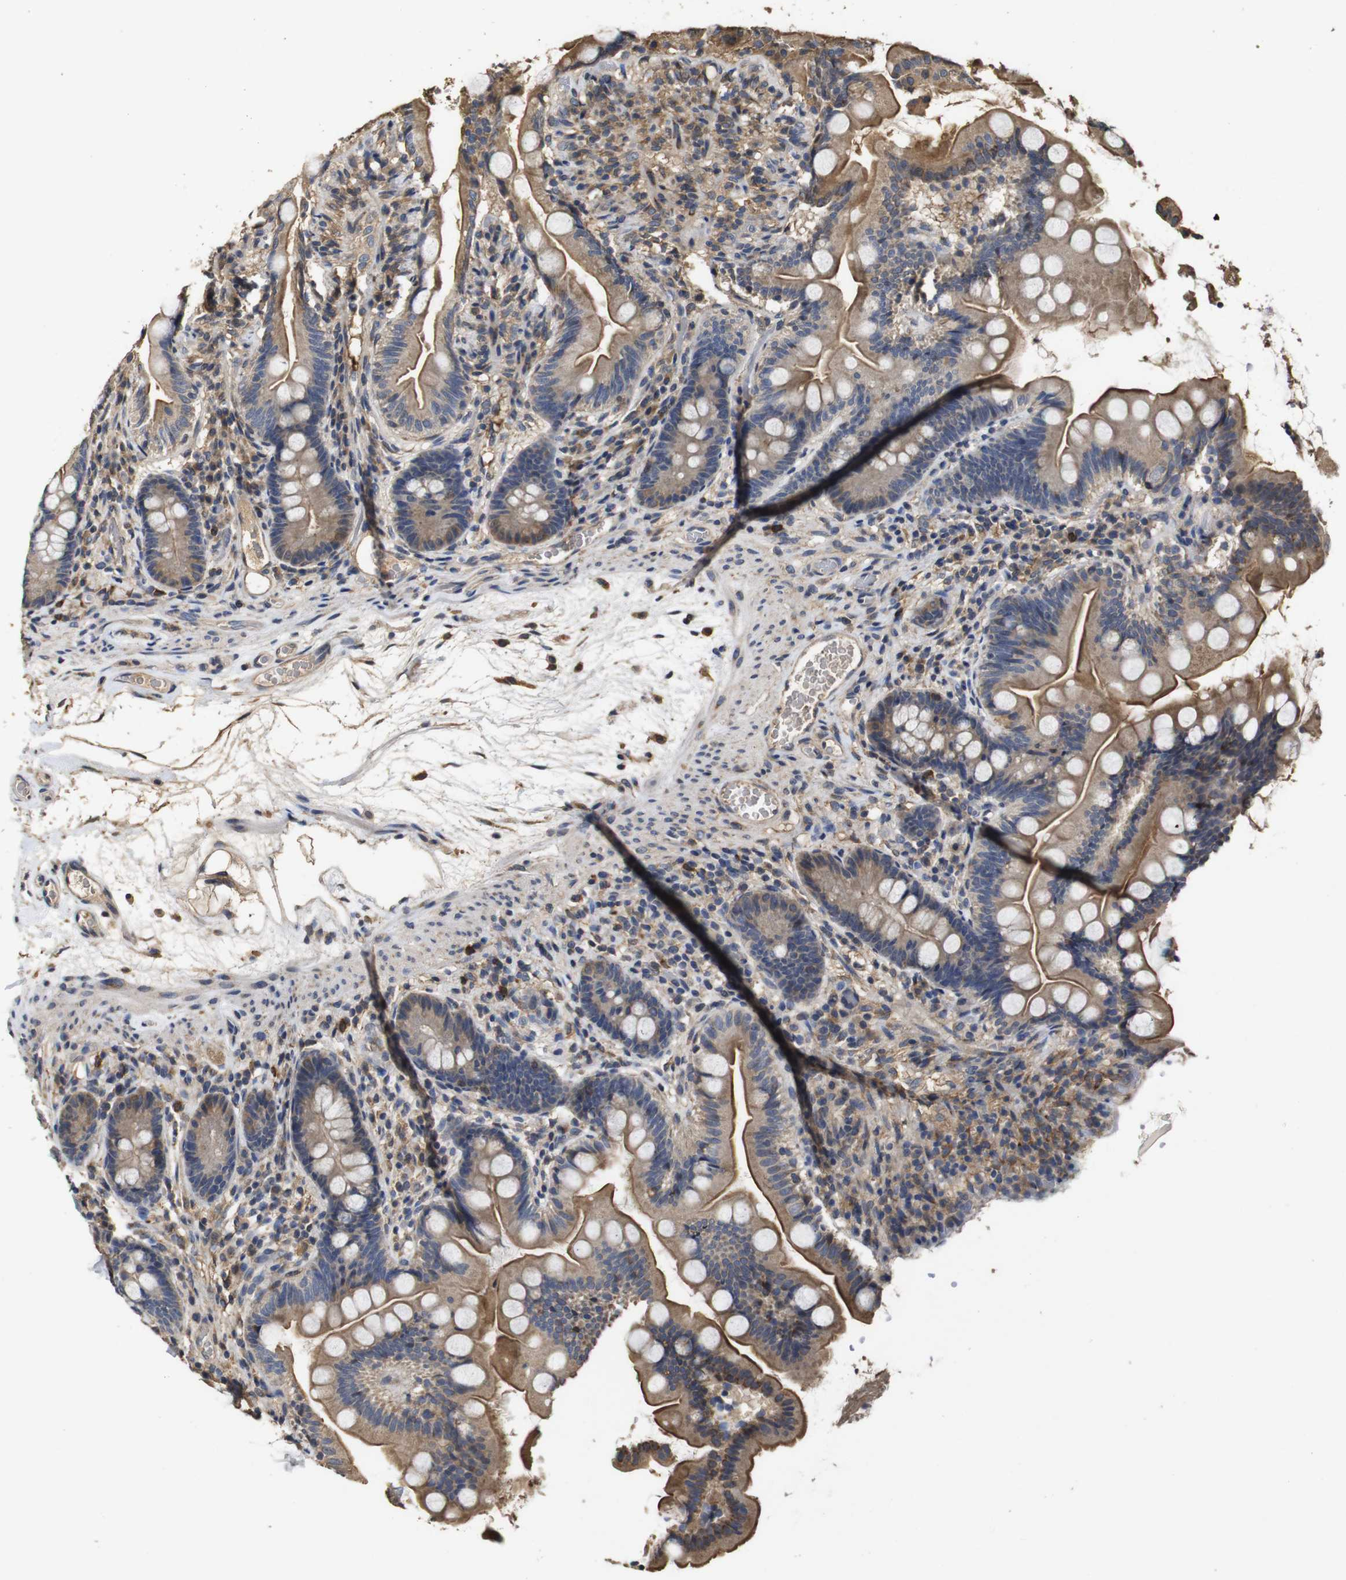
{"staining": {"intensity": "strong", "quantity": ">75%", "location": "cytoplasmic/membranous"}, "tissue": "small intestine", "cell_type": "Glandular cells", "image_type": "normal", "snomed": [{"axis": "morphology", "description": "Normal tissue, NOS"}, {"axis": "topography", "description": "Small intestine"}], "caption": "Immunohistochemical staining of unremarkable human small intestine demonstrates >75% levels of strong cytoplasmic/membranous protein positivity in about >75% of glandular cells.", "gene": "ARHGAP24", "patient": {"sex": "female", "age": 56}}